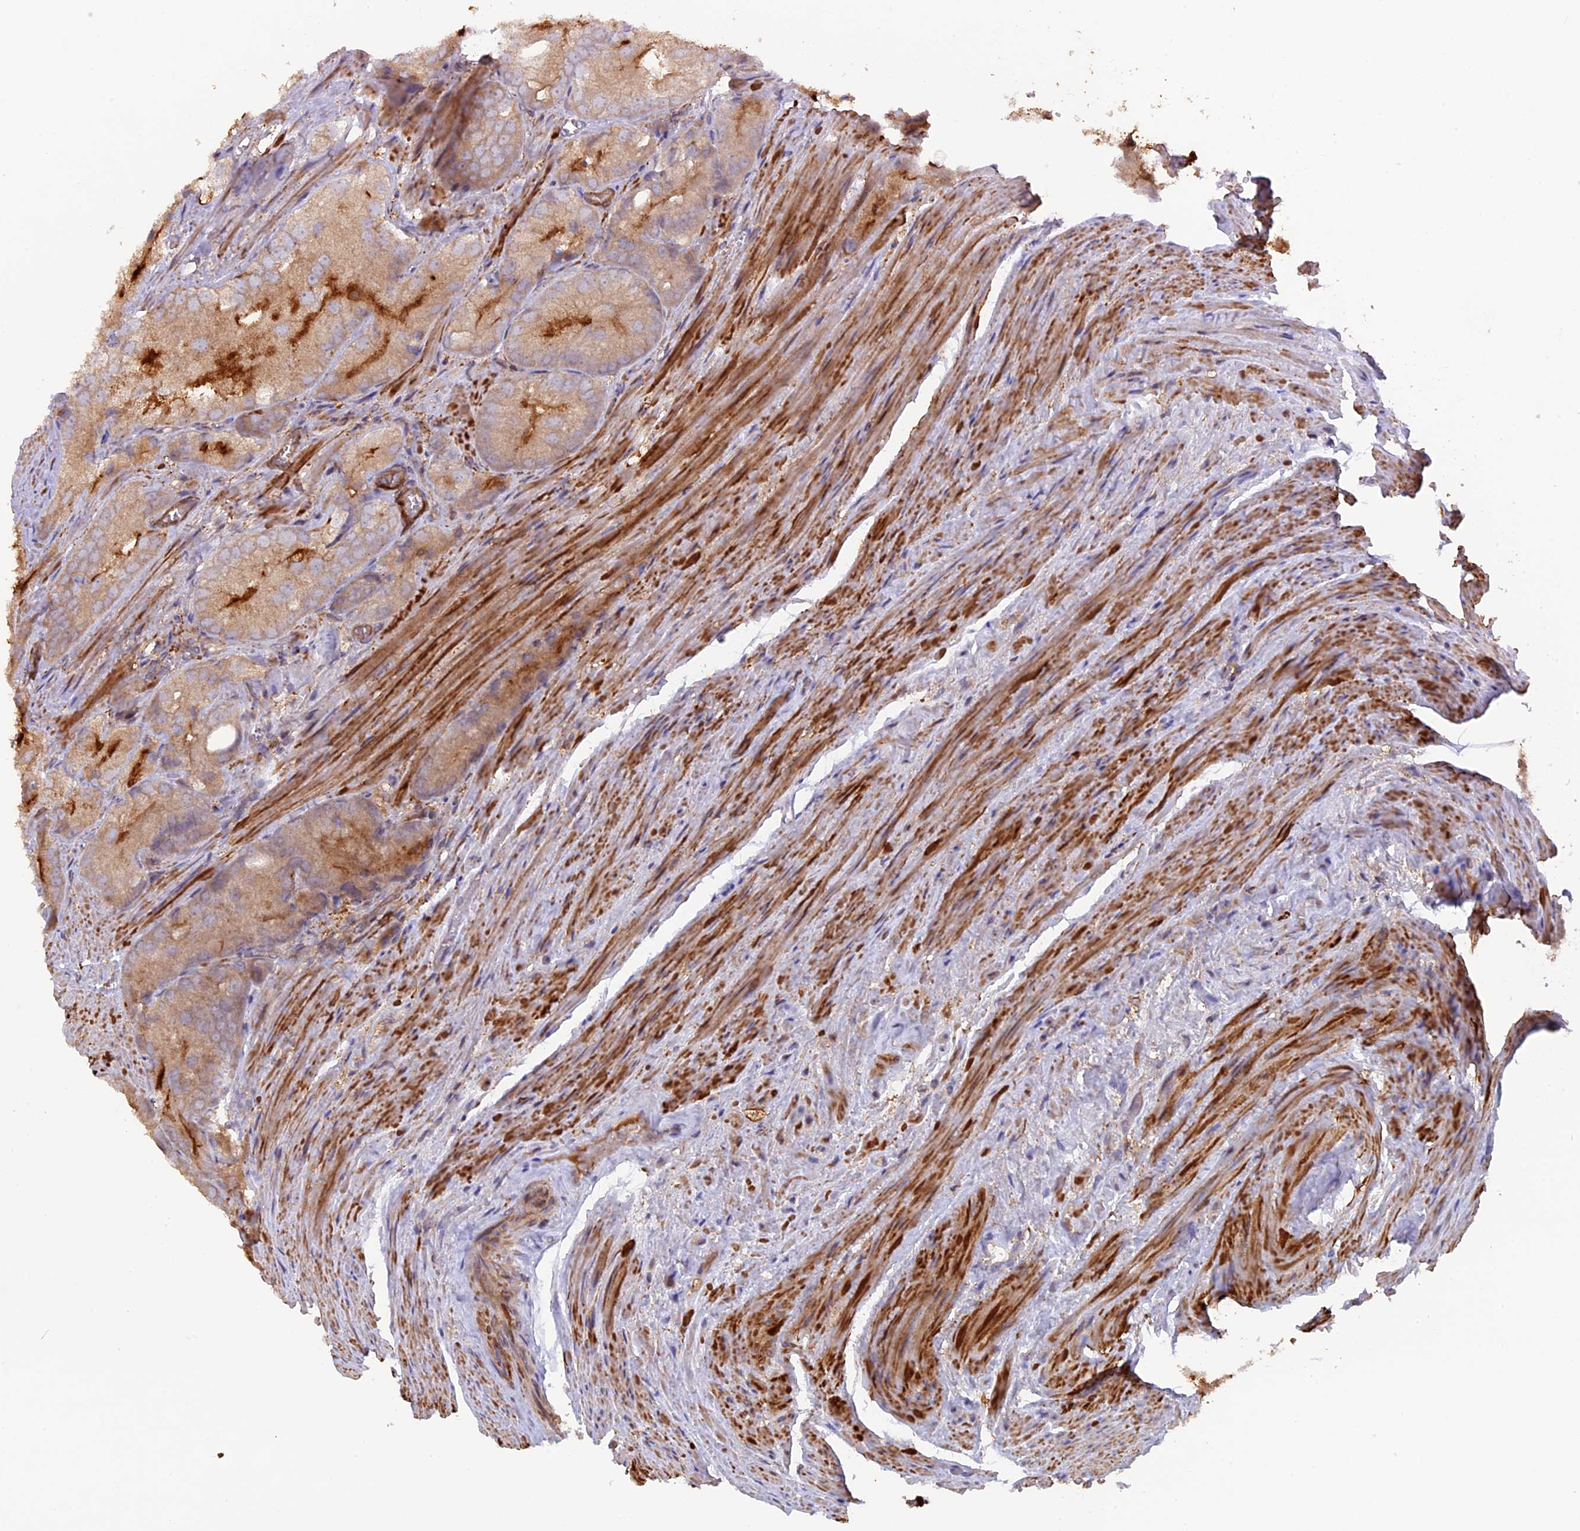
{"staining": {"intensity": "weak", "quantity": "<25%", "location": "cytoplasmic/membranous"}, "tissue": "prostate cancer", "cell_type": "Tumor cells", "image_type": "cancer", "snomed": [{"axis": "morphology", "description": "Adenocarcinoma, Low grade"}, {"axis": "topography", "description": "Prostate"}], "caption": "Protein analysis of prostate low-grade adenocarcinoma shows no significant staining in tumor cells.", "gene": "FERMT1", "patient": {"sex": "male", "age": 69}}